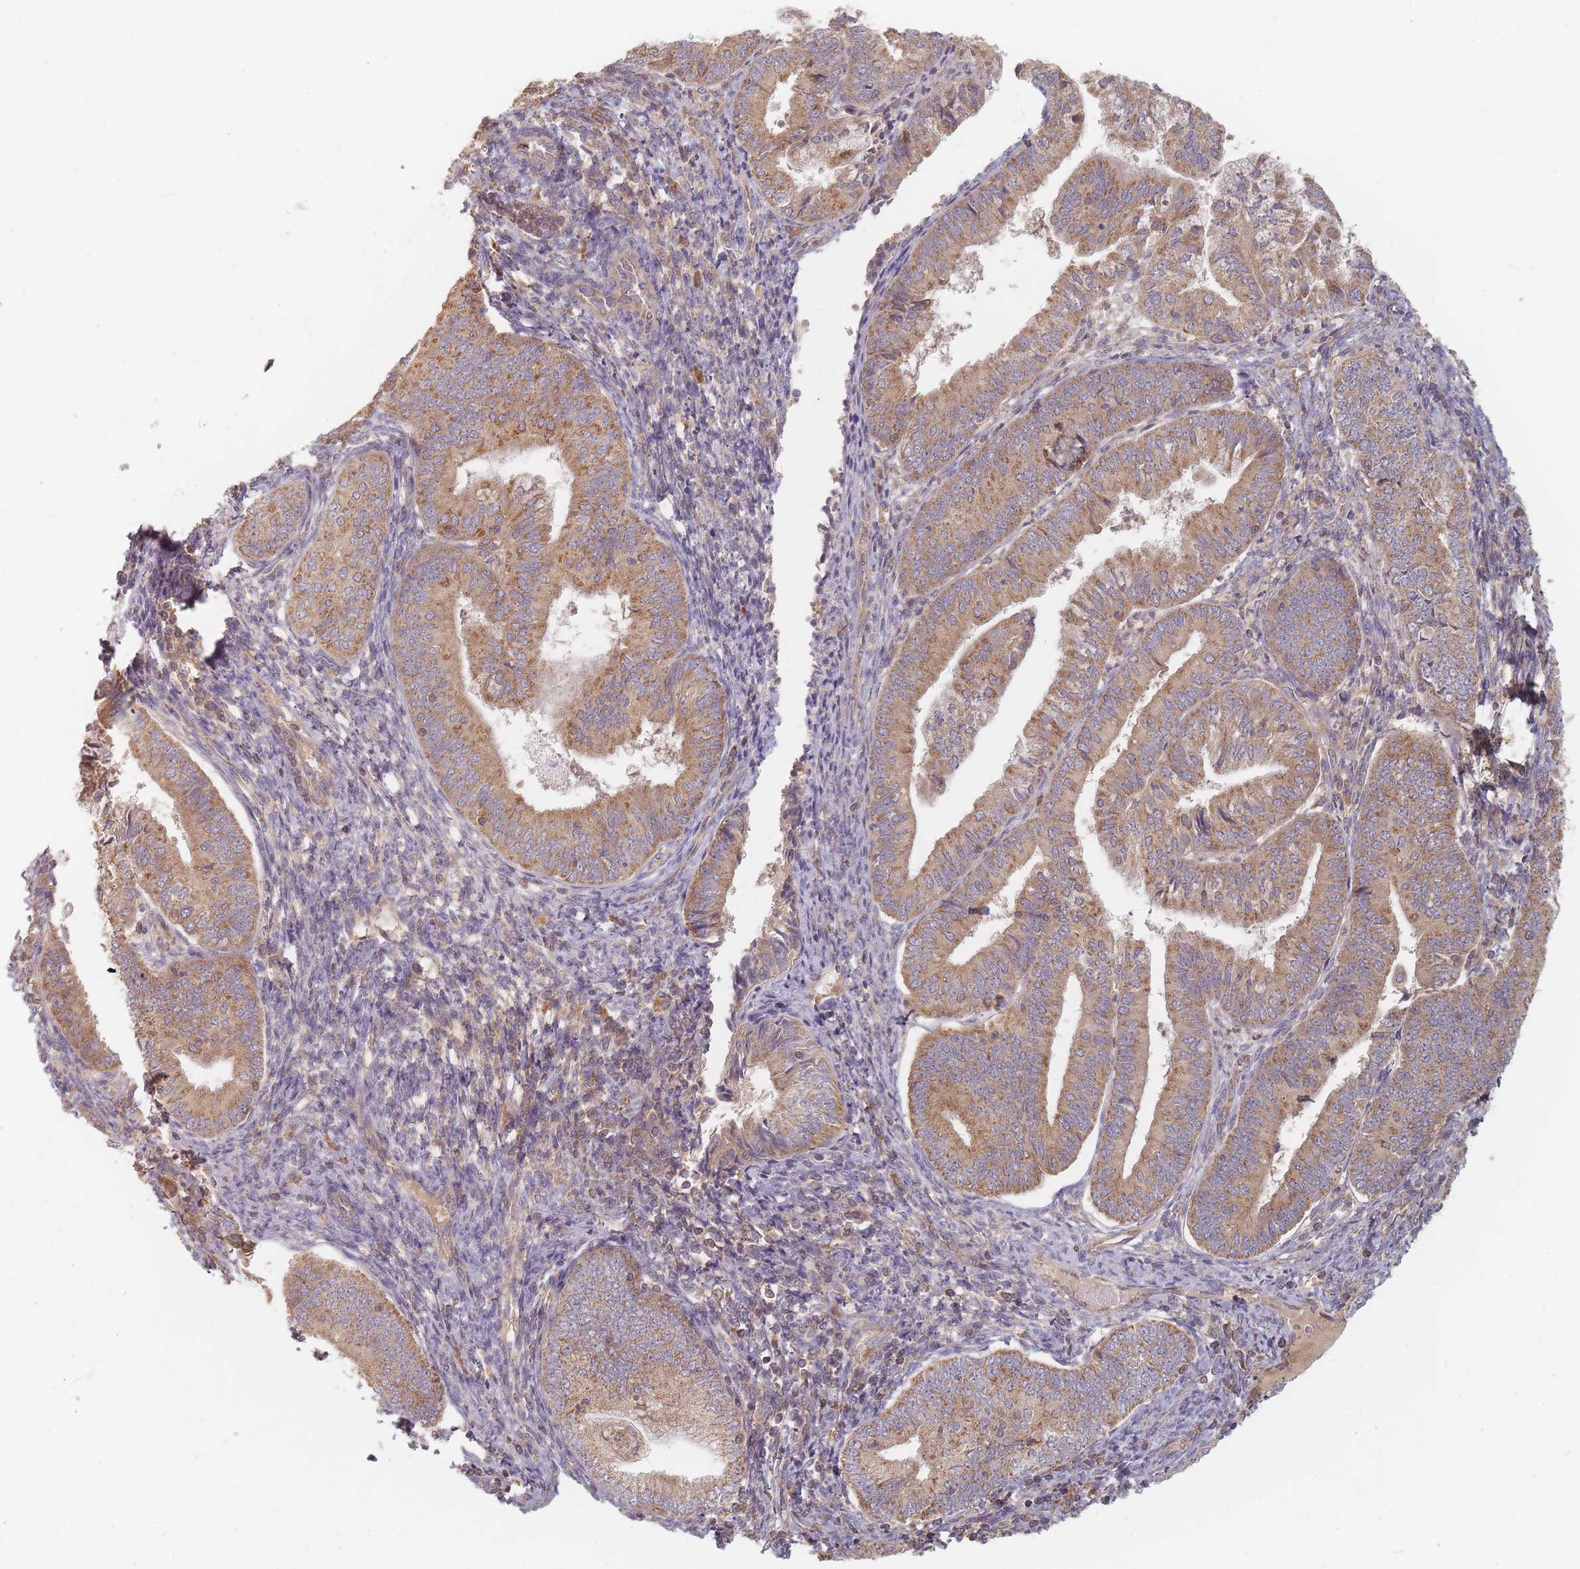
{"staining": {"intensity": "moderate", "quantity": ">75%", "location": "cytoplasmic/membranous"}, "tissue": "endometrial cancer", "cell_type": "Tumor cells", "image_type": "cancer", "snomed": [{"axis": "morphology", "description": "Adenocarcinoma, NOS"}, {"axis": "topography", "description": "Endometrium"}], "caption": "DAB immunohistochemical staining of endometrial cancer (adenocarcinoma) exhibits moderate cytoplasmic/membranous protein staining in about >75% of tumor cells.", "gene": "SLC35F3", "patient": {"sex": "female", "age": 55}}